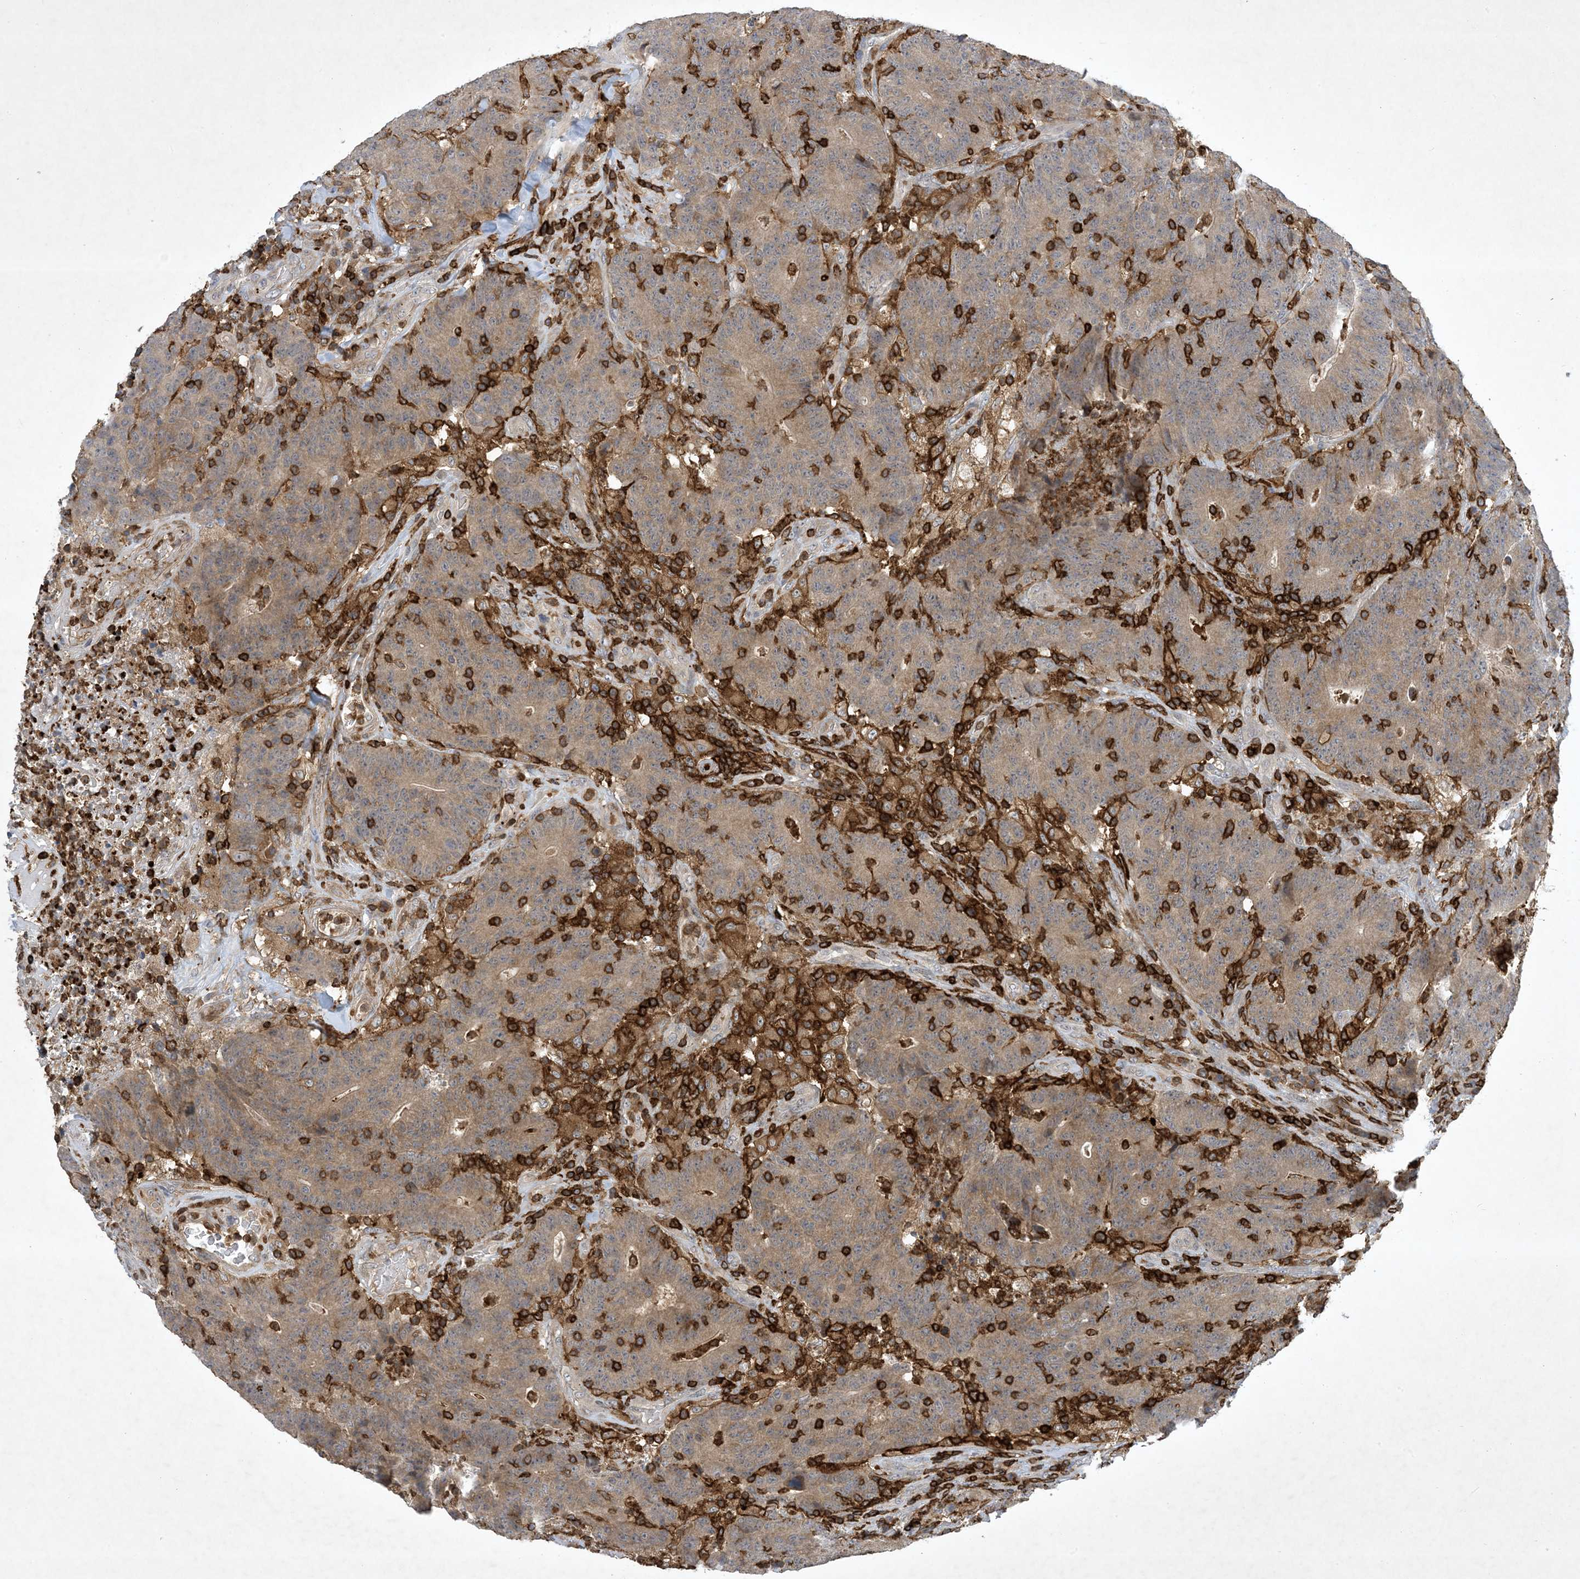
{"staining": {"intensity": "weak", "quantity": ">75%", "location": "cytoplasmic/membranous"}, "tissue": "colorectal cancer", "cell_type": "Tumor cells", "image_type": "cancer", "snomed": [{"axis": "morphology", "description": "Normal tissue, NOS"}, {"axis": "morphology", "description": "Adenocarcinoma, NOS"}, {"axis": "topography", "description": "Colon"}], "caption": "Brown immunohistochemical staining in human colorectal adenocarcinoma exhibits weak cytoplasmic/membranous positivity in about >75% of tumor cells.", "gene": "AK9", "patient": {"sex": "female", "age": 75}}